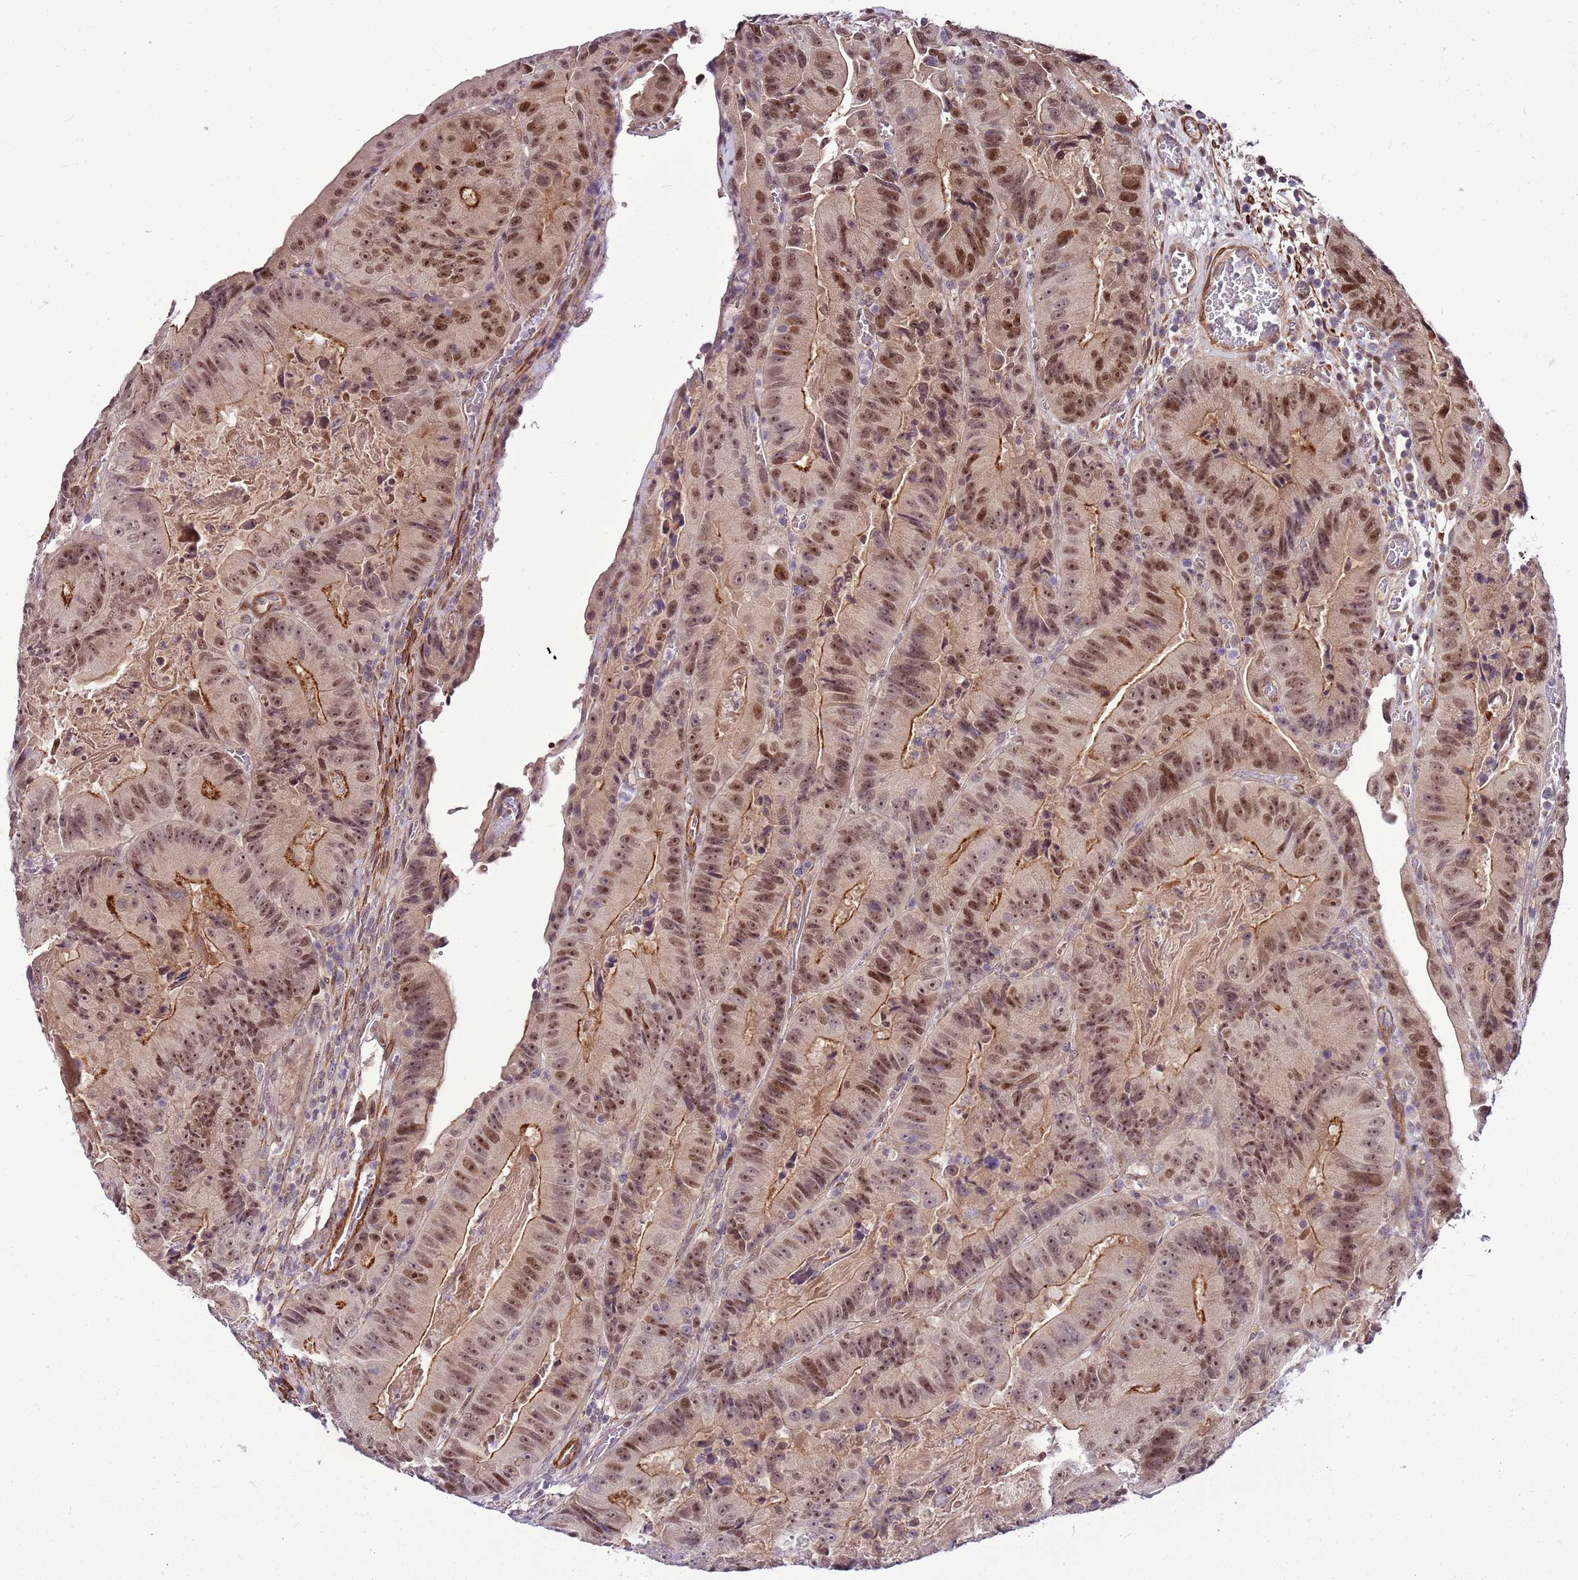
{"staining": {"intensity": "moderate", "quantity": ">75%", "location": "cytoplasmic/membranous,nuclear"}, "tissue": "colorectal cancer", "cell_type": "Tumor cells", "image_type": "cancer", "snomed": [{"axis": "morphology", "description": "Adenocarcinoma, NOS"}, {"axis": "topography", "description": "Colon"}], "caption": "Immunohistochemical staining of colorectal adenocarcinoma reveals medium levels of moderate cytoplasmic/membranous and nuclear expression in approximately >75% of tumor cells. (DAB (3,3'-diaminobenzidine) IHC, brown staining for protein, blue staining for nuclei).", "gene": "POLE3", "patient": {"sex": "female", "age": 86}}